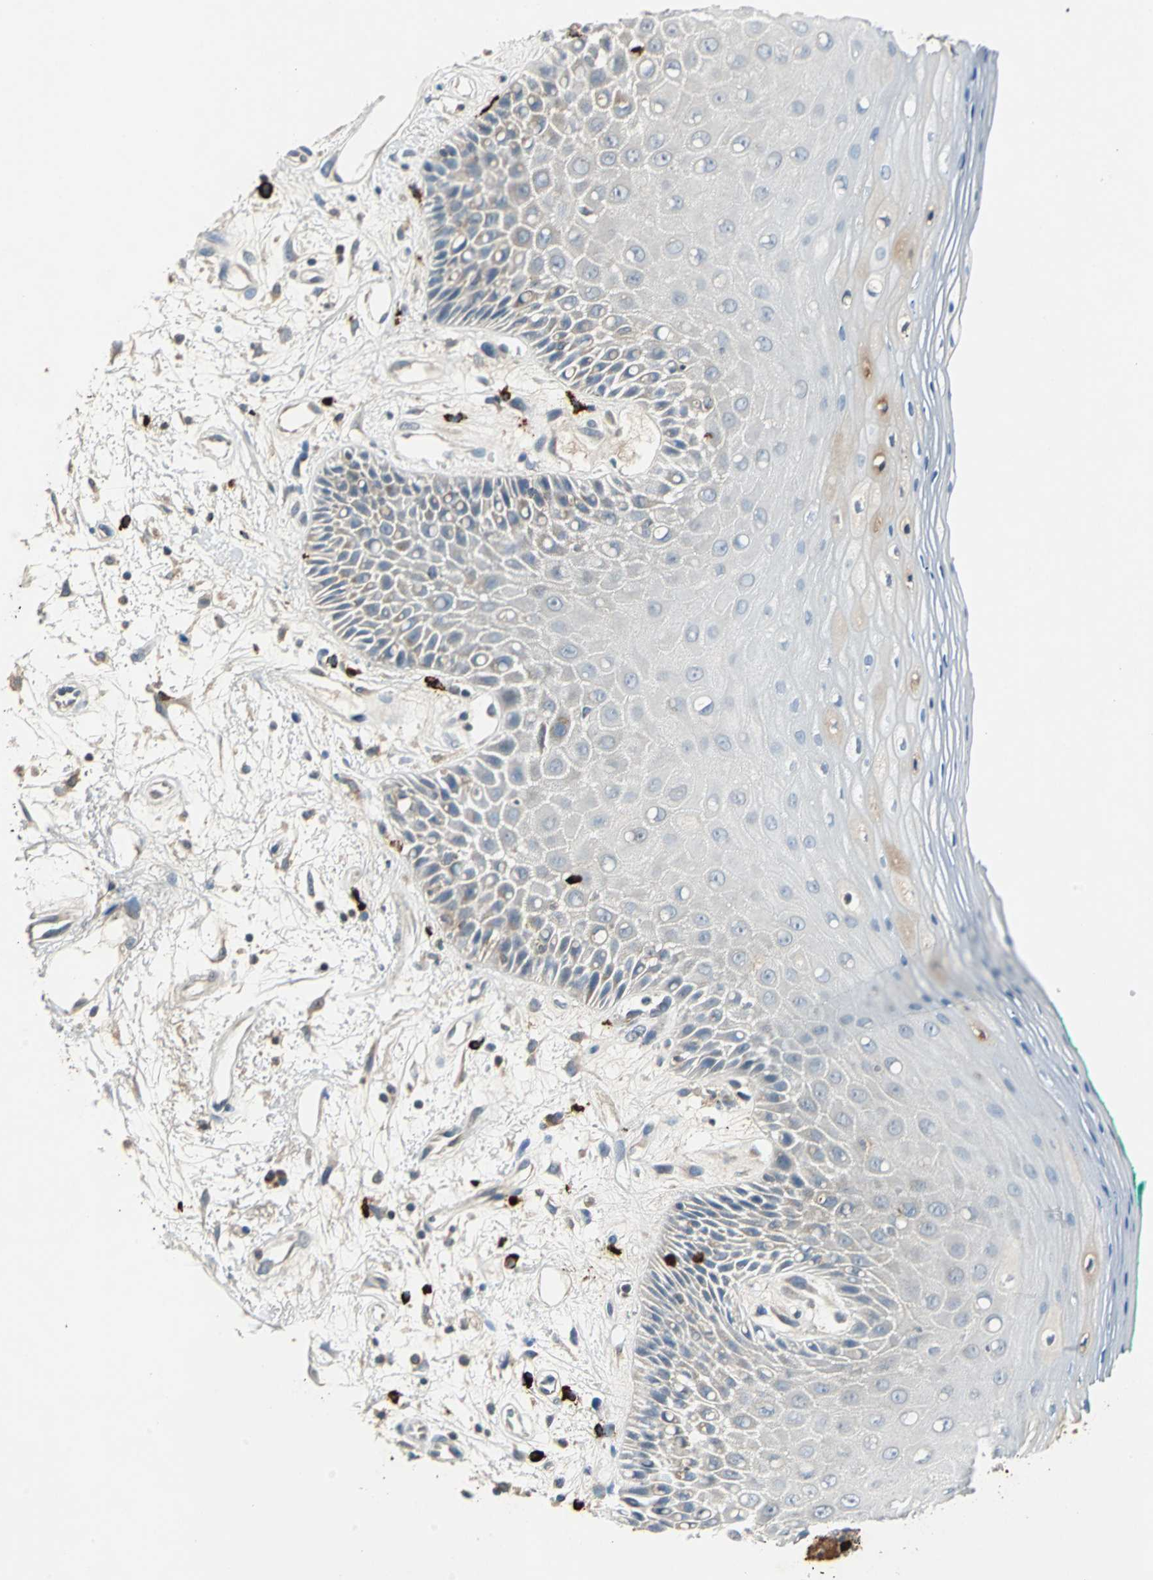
{"staining": {"intensity": "weak", "quantity": "<25%", "location": "cytoplasmic/membranous"}, "tissue": "oral mucosa", "cell_type": "Squamous epithelial cells", "image_type": "normal", "snomed": [{"axis": "morphology", "description": "Normal tissue, NOS"}, {"axis": "morphology", "description": "Squamous cell carcinoma, NOS"}, {"axis": "topography", "description": "Skeletal muscle"}, {"axis": "topography", "description": "Oral tissue"}, {"axis": "topography", "description": "Head-Neck"}], "caption": "An immunohistochemistry histopathology image of benign oral mucosa is shown. There is no staining in squamous epithelial cells of oral mucosa.", "gene": "SLC19A2", "patient": {"sex": "female", "age": 84}}